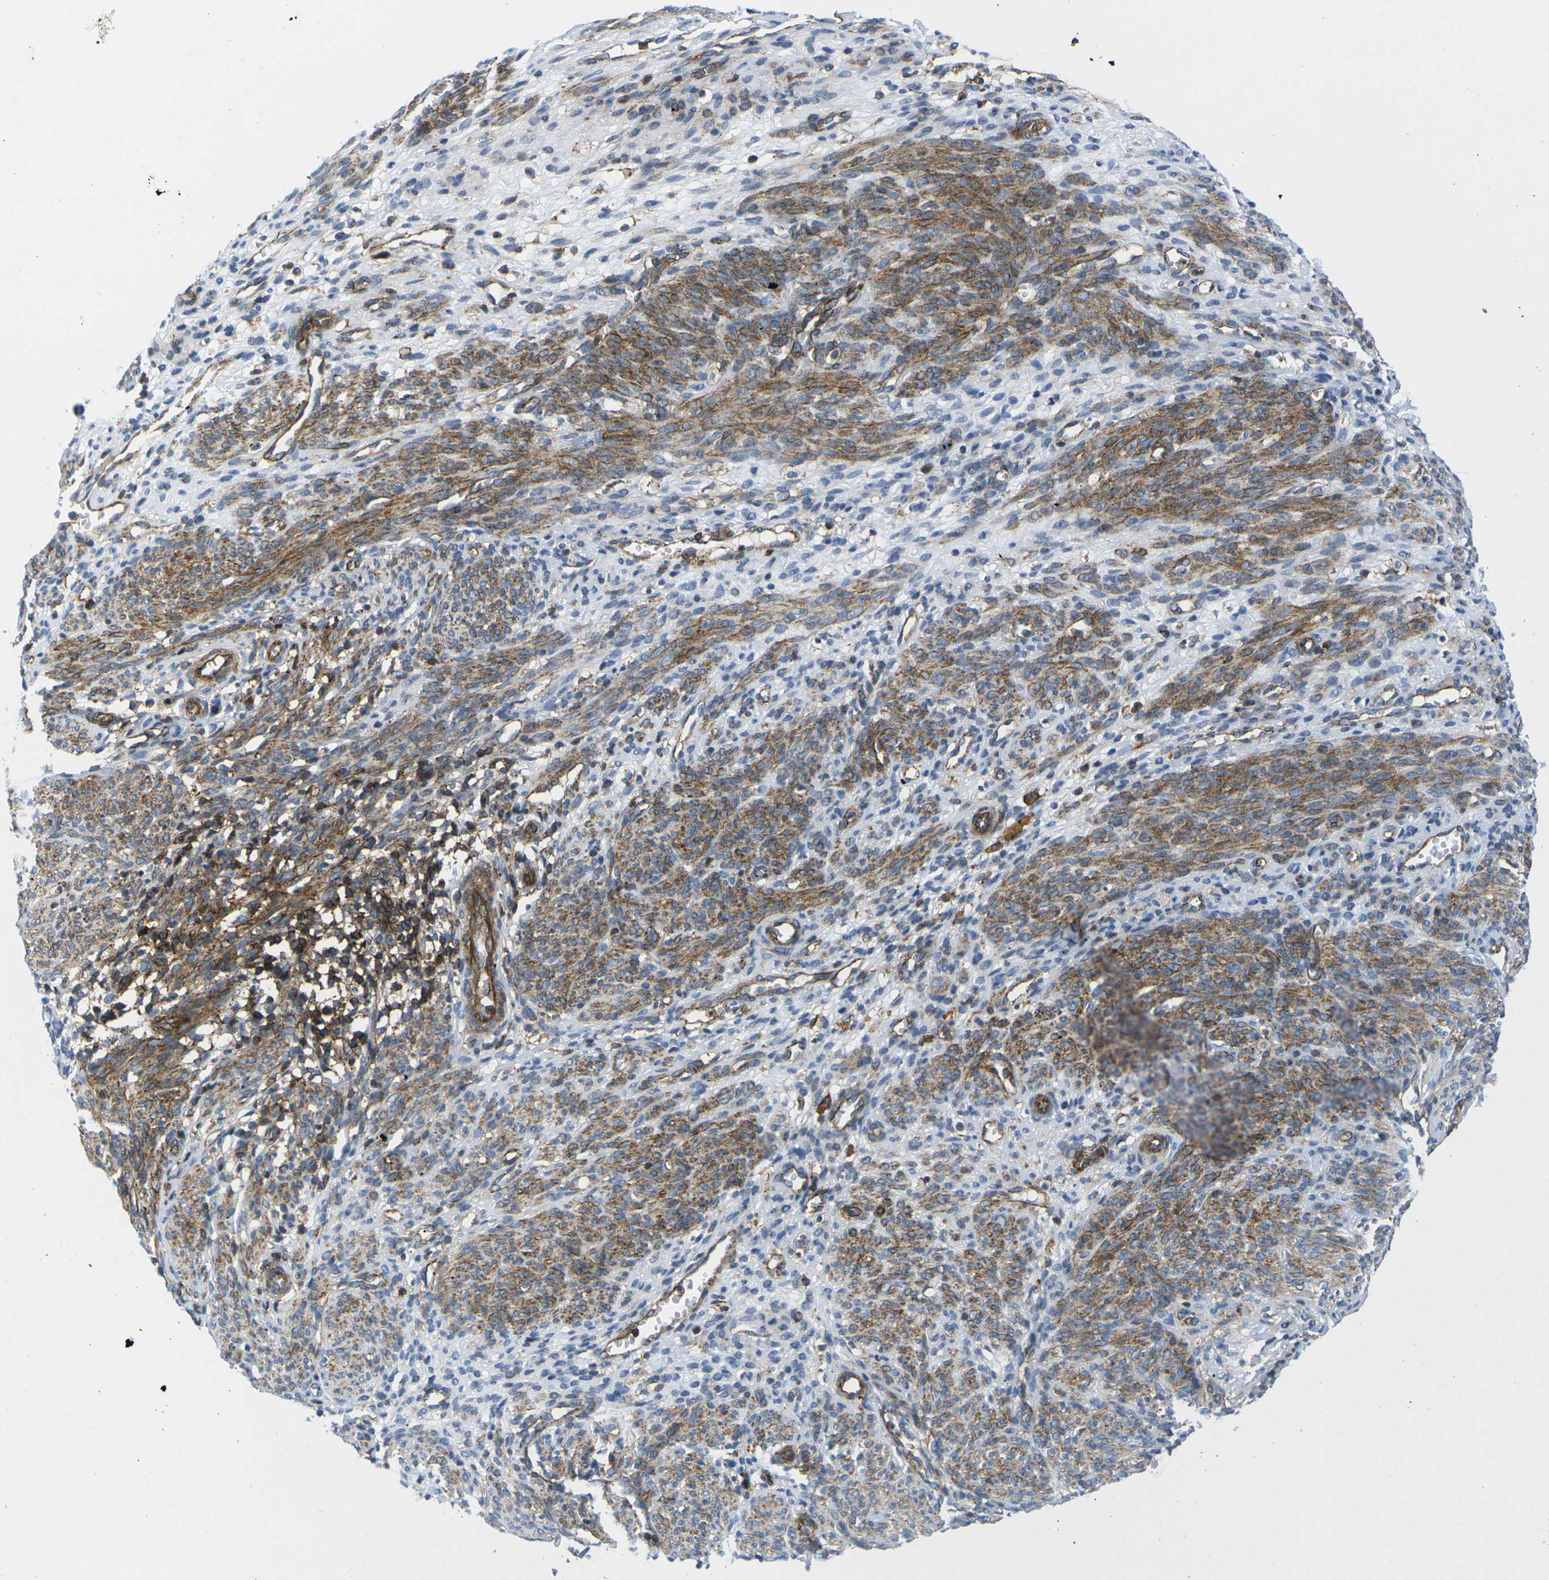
{"staining": {"intensity": "negative", "quantity": "none", "location": "none"}, "tissue": "endometrium", "cell_type": "Cells in endometrial stroma", "image_type": "normal", "snomed": [{"axis": "morphology", "description": "Normal tissue, NOS"}, {"axis": "morphology", "description": "Adenocarcinoma, NOS"}, {"axis": "topography", "description": "Endometrium"}, {"axis": "topography", "description": "Ovary"}], "caption": "High power microscopy micrograph of an IHC photomicrograph of unremarkable endometrium, revealing no significant expression in cells in endometrial stroma.", "gene": "IQGAP1", "patient": {"sex": "female", "age": 68}}